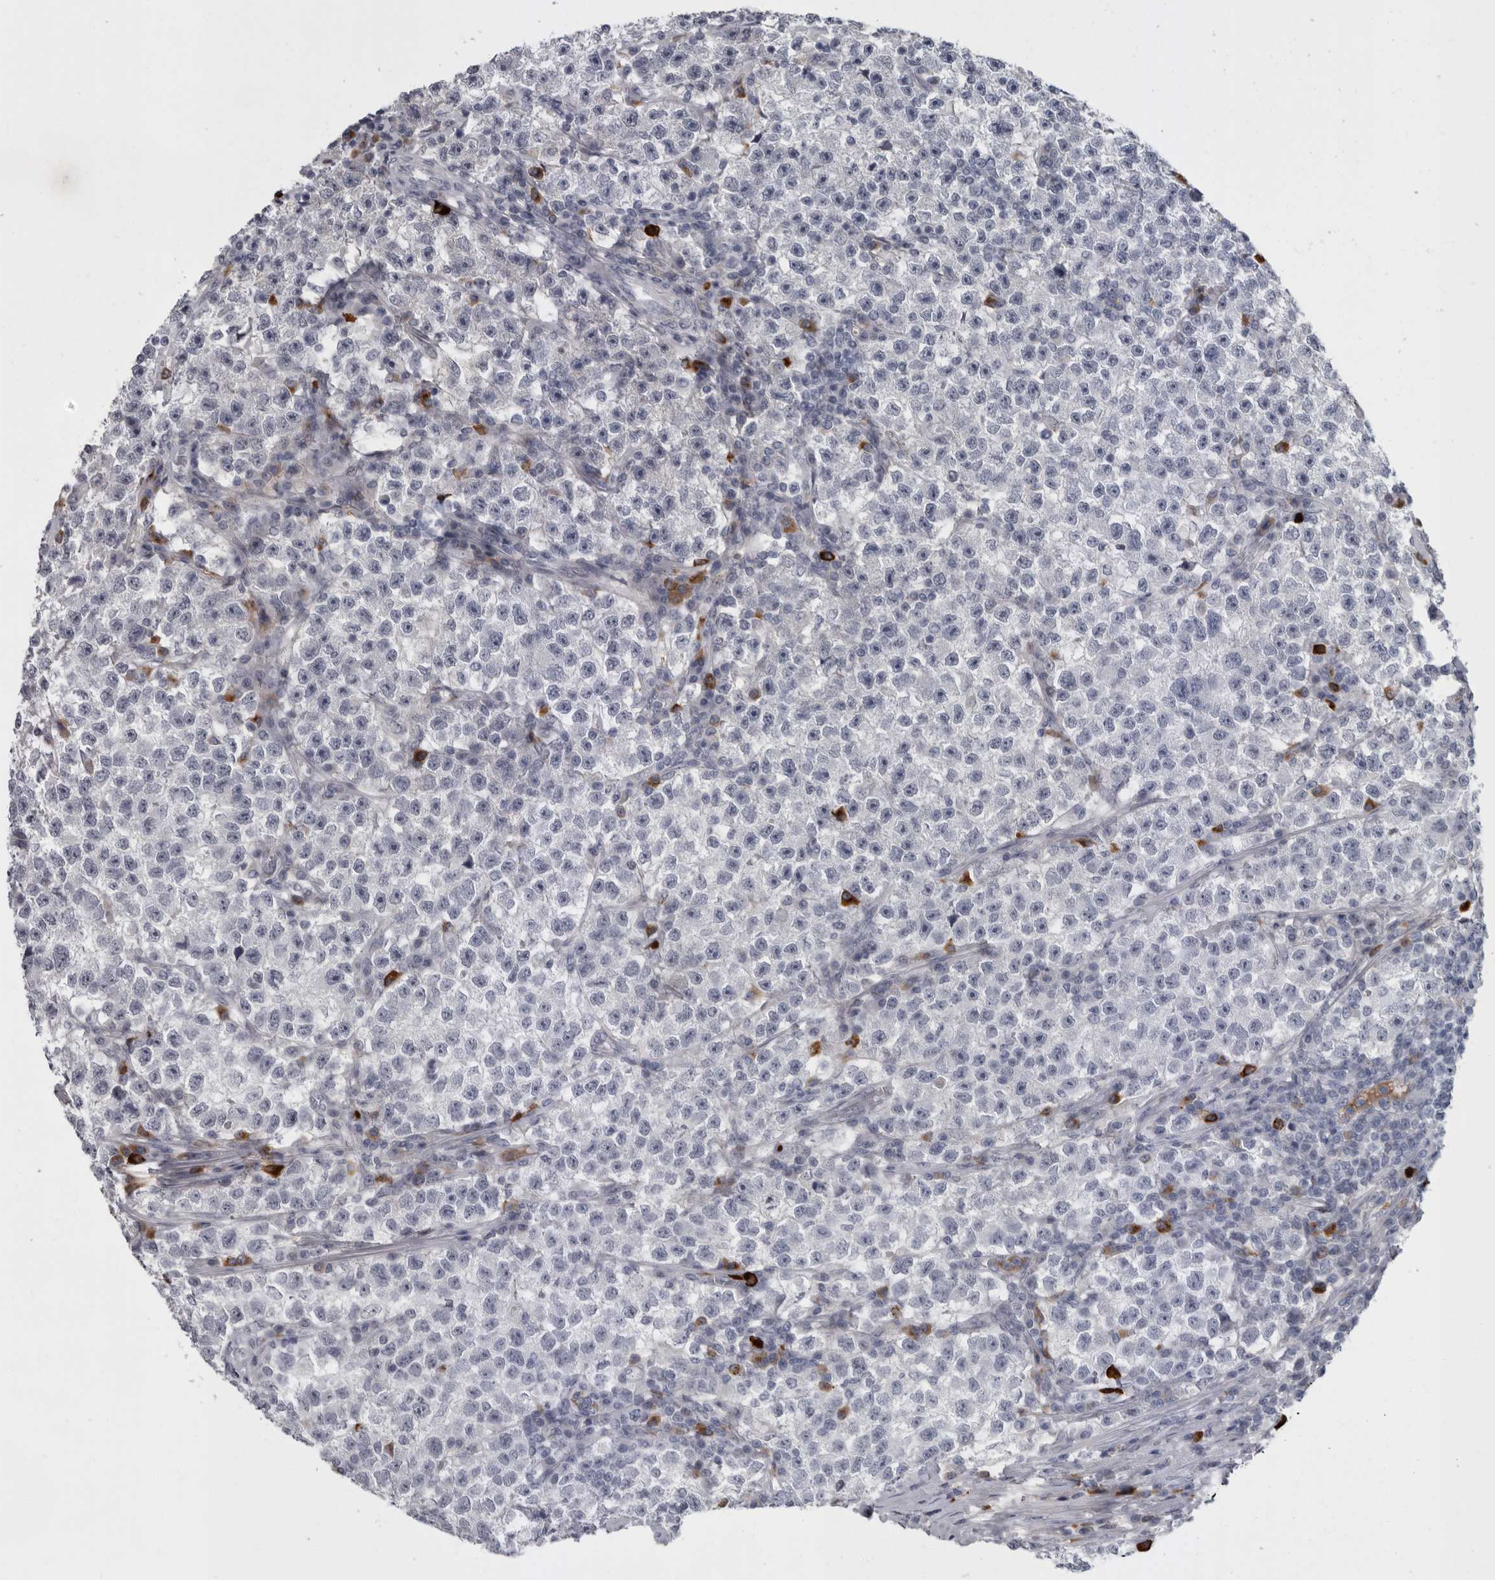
{"staining": {"intensity": "negative", "quantity": "none", "location": "none"}, "tissue": "testis cancer", "cell_type": "Tumor cells", "image_type": "cancer", "snomed": [{"axis": "morphology", "description": "Seminoma, NOS"}, {"axis": "topography", "description": "Testis"}], "caption": "An immunohistochemistry (IHC) photomicrograph of testis cancer (seminoma) is shown. There is no staining in tumor cells of testis cancer (seminoma).", "gene": "SLC25A39", "patient": {"sex": "male", "age": 22}}